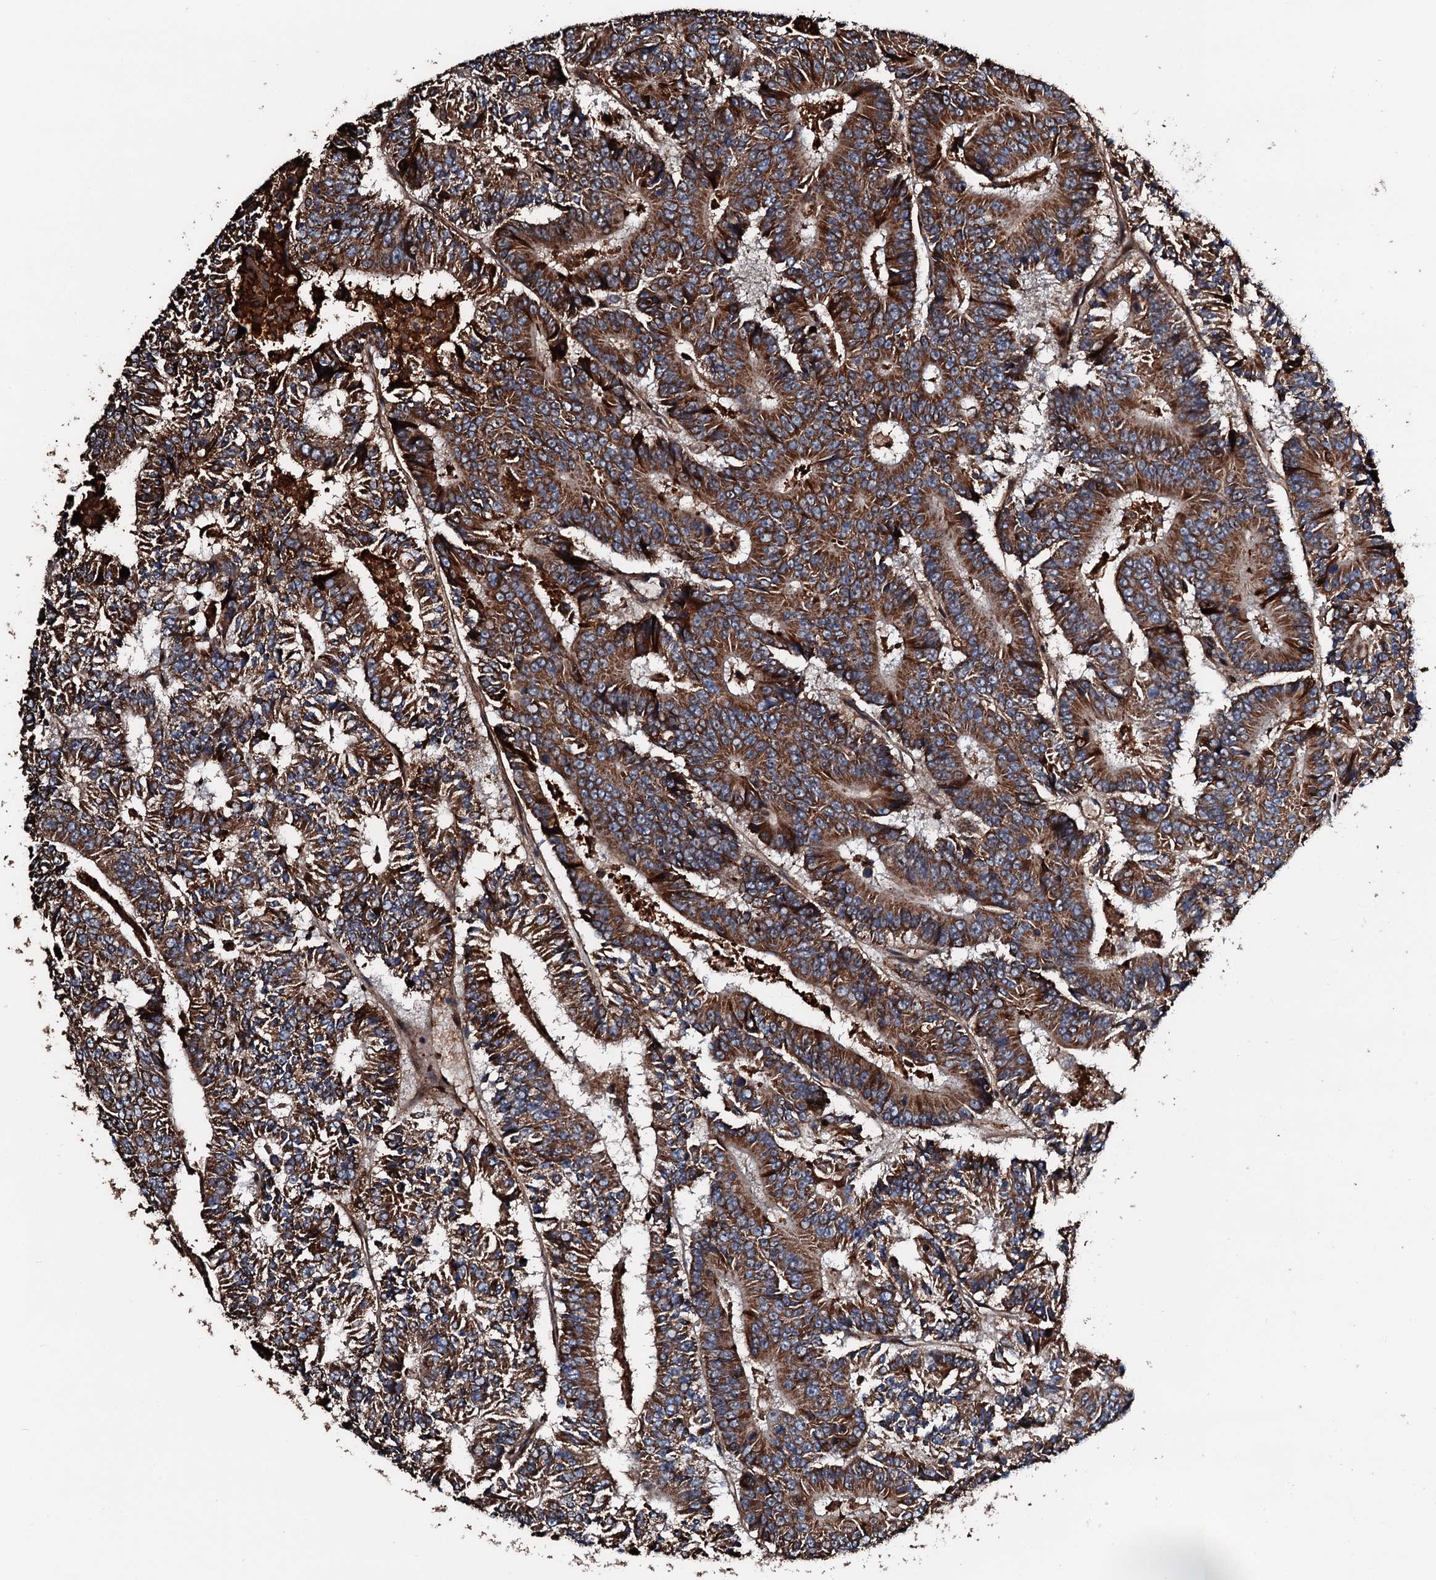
{"staining": {"intensity": "strong", "quantity": ">75%", "location": "cytoplasmic/membranous,nuclear"}, "tissue": "colorectal cancer", "cell_type": "Tumor cells", "image_type": "cancer", "snomed": [{"axis": "morphology", "description": "Adenocarcinoma, NOS"}, {"axis": "topography", "description": "Colon"}], "caption": "Immunohistochemical staining of human adenocarcinoma (colorectal) shows strong cytoplasmic/membranous and nuclear protein expression in approximately >75% of tumor cells.", "gene": "KIF18A", "patient": {"sex": "male", "age": 83}}